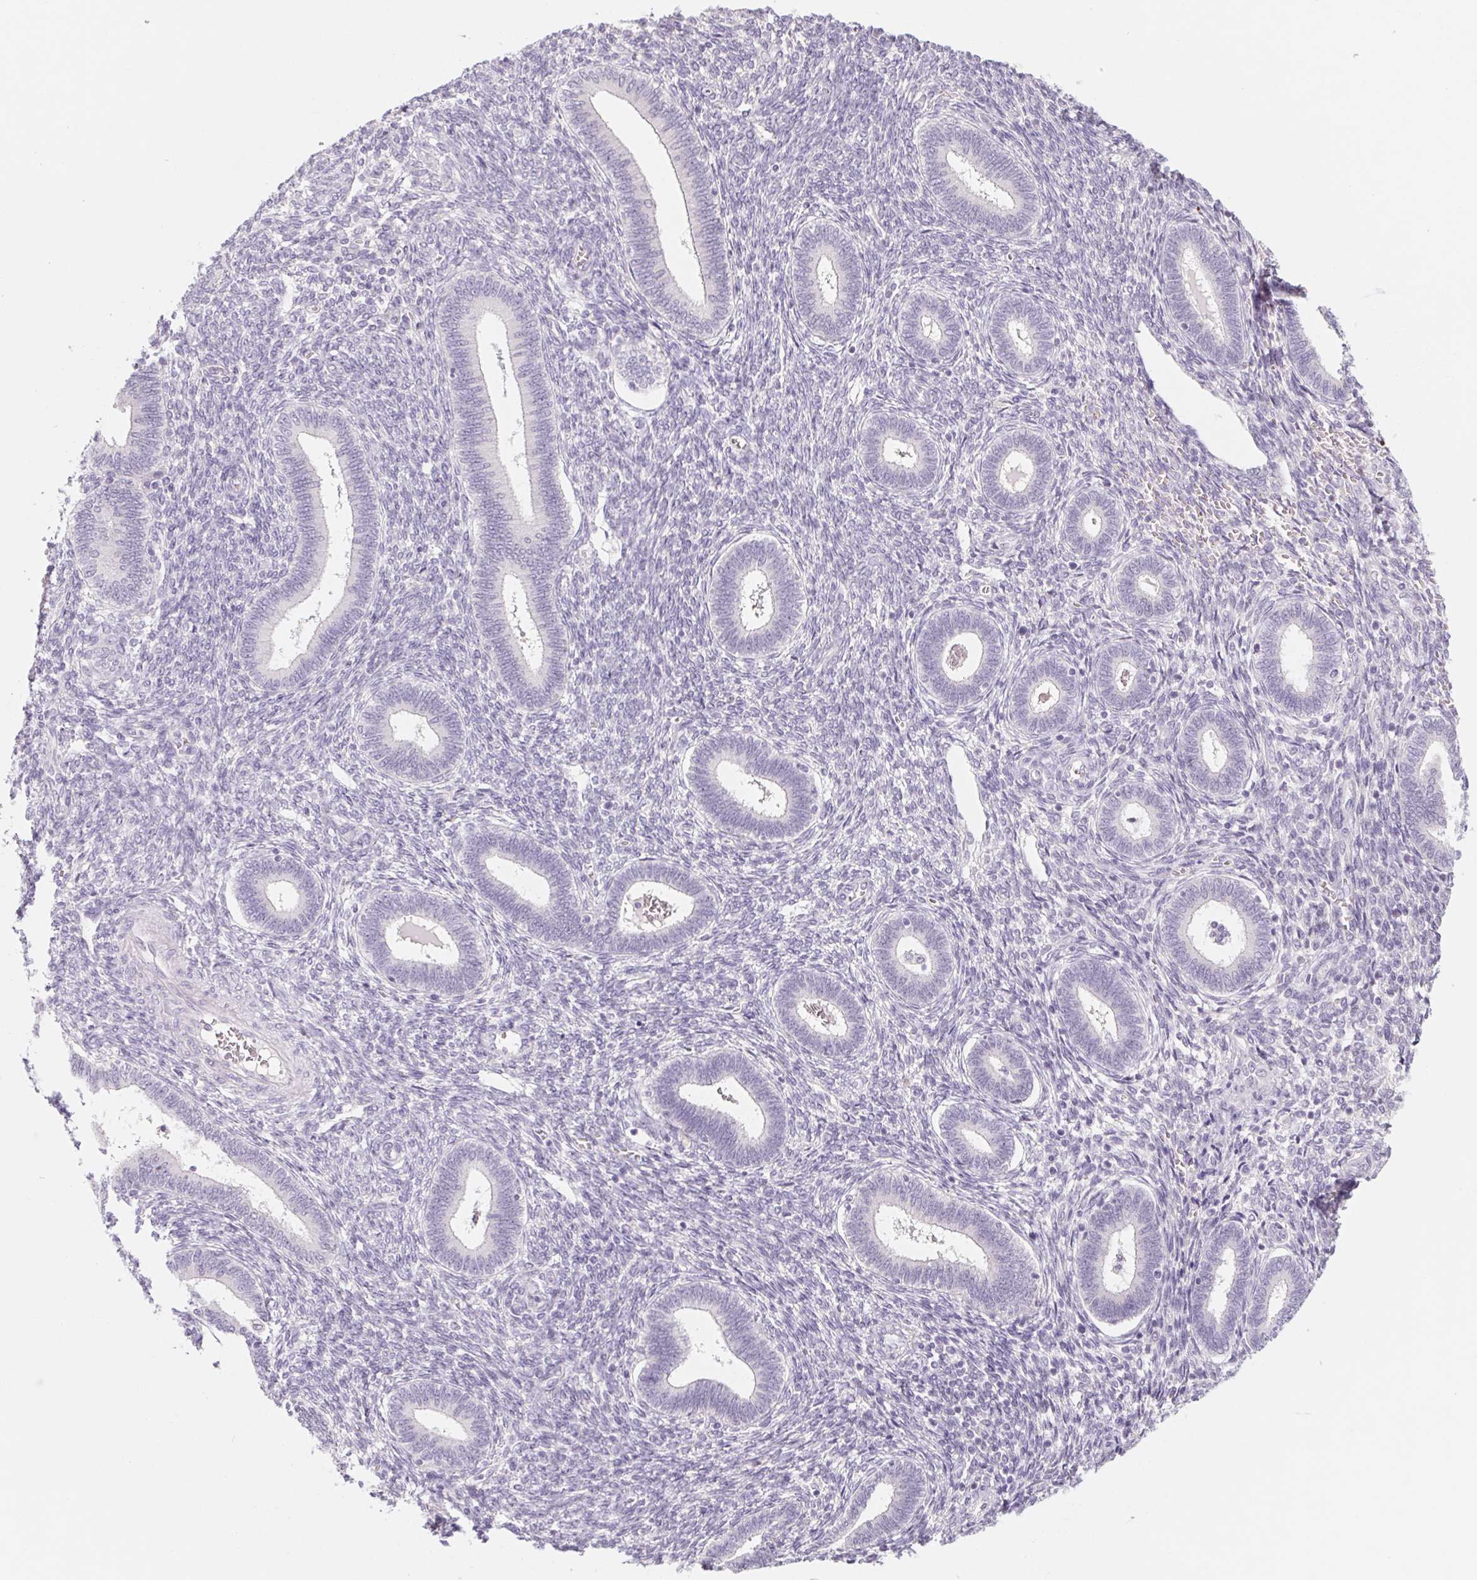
{"staining": {"intensity": "negative", "quantity": "none", "location": "none"}, "tissue": "endometrium", "cell_type": "Cells in endometrial stroma", "image_type": "normal", "snomed": [{"axis": "morphology", "description": "Normal tissue, NOS"}, {"axis": "topography", "description": "Endometrium"}], "caption": "Cells in endometrial stroma show no significant protein positivity in unremarkable endometrium.", "gene": "POU1F1", "patient": {"sex": "female", "age": 42}}